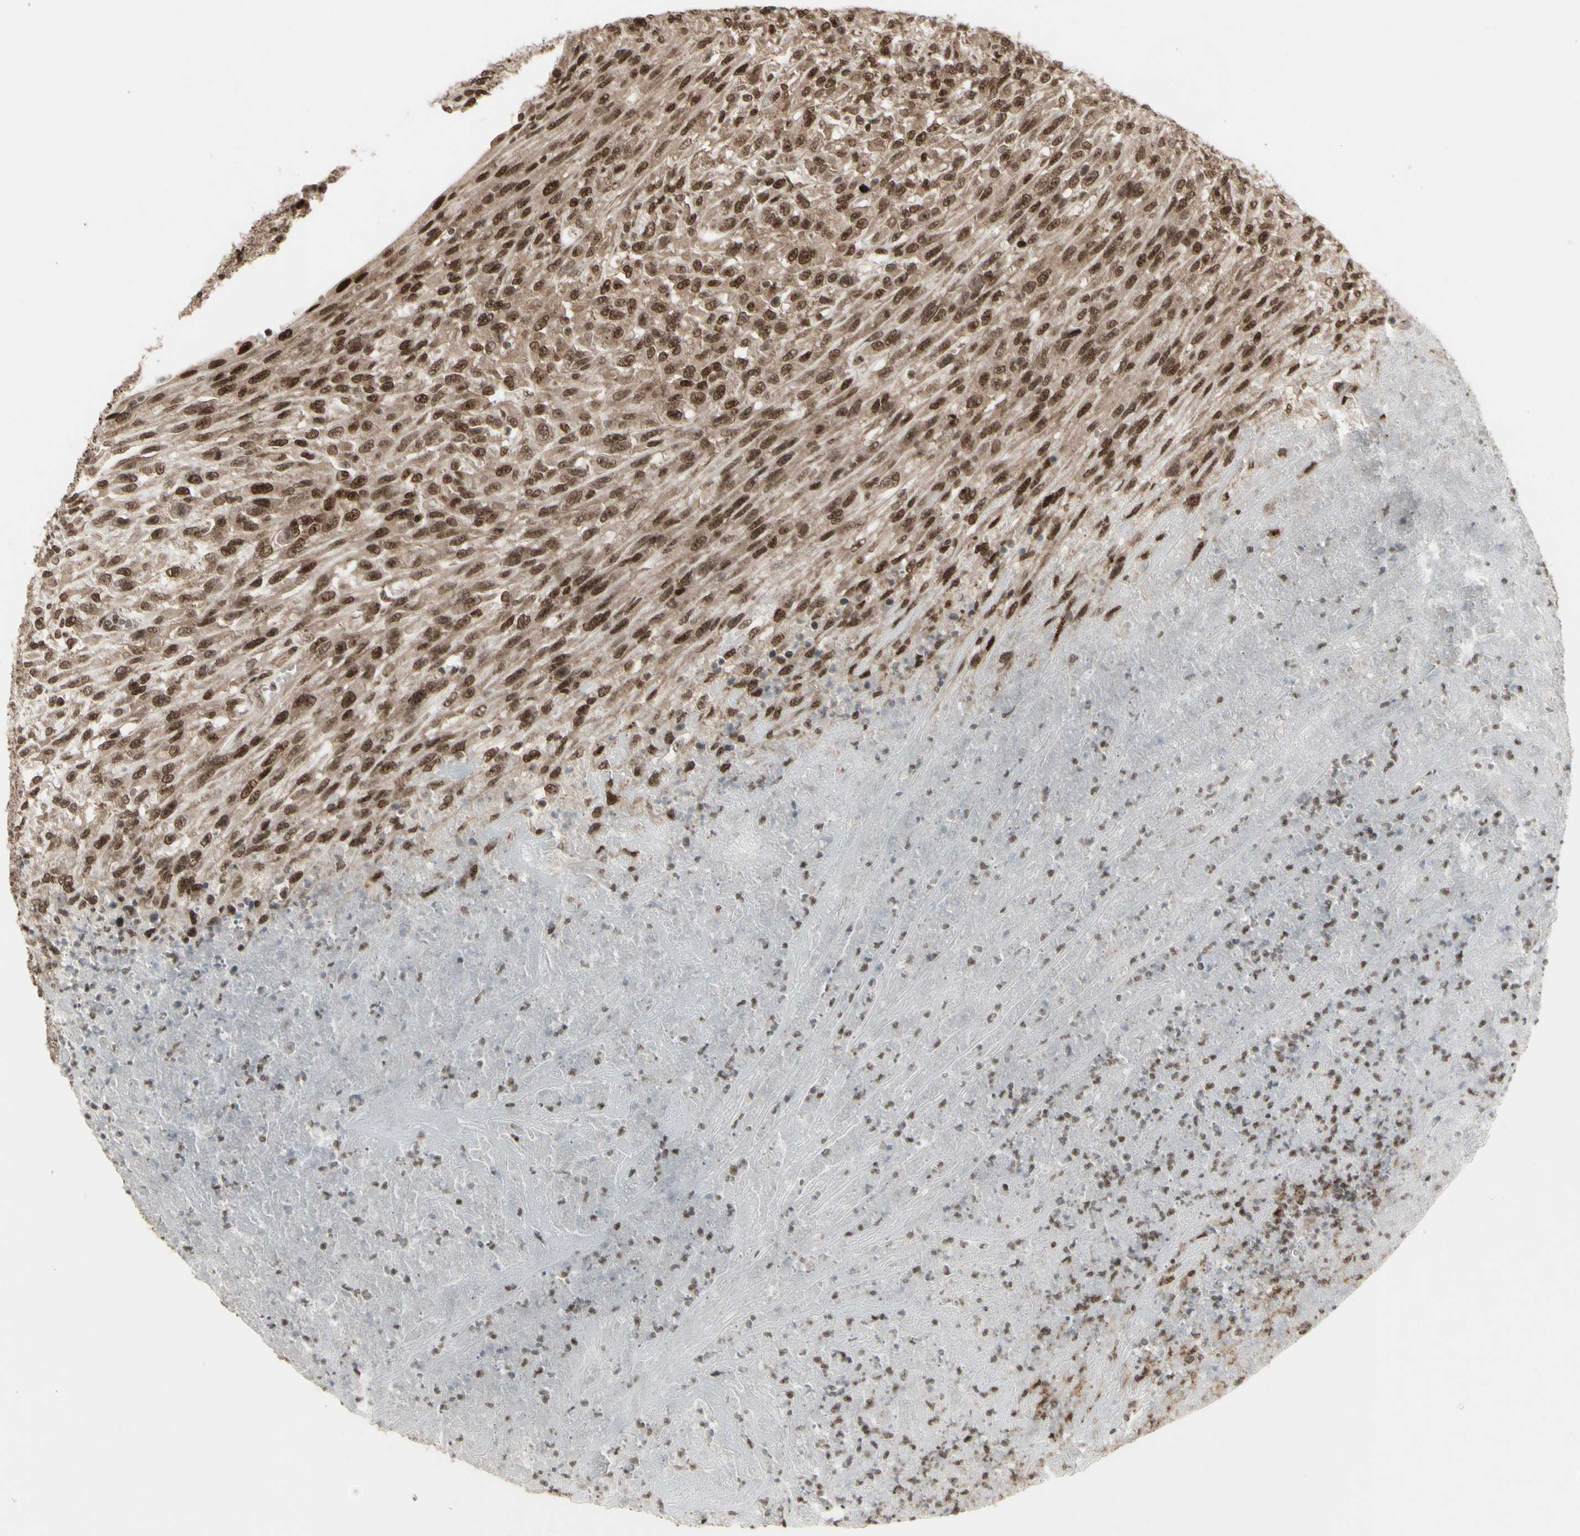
{"staining": {"intensity": "strong", "quantity": ">75%", "location": "cytoplasmic/membranous,nuclear"}, "tissue": "urothelial cancer", "cell_type": "Tumor cells", "image_type": "cancer", "snomed": [{"axis": "morphology", "description": "Urothelial carcinoma, High grade"}, {"axis": "topography", "description": "Urinary bladder"}], "caption": "There is high levels of strong cytoplasmic/membranous and nuclear positivity in tumor cells of urothelial carcinoma (high-grade), as demonstrated by immunohistochemical staining (brown color).", "gene": "CBX1", "patient": {"sex": "male", "age": 66}}